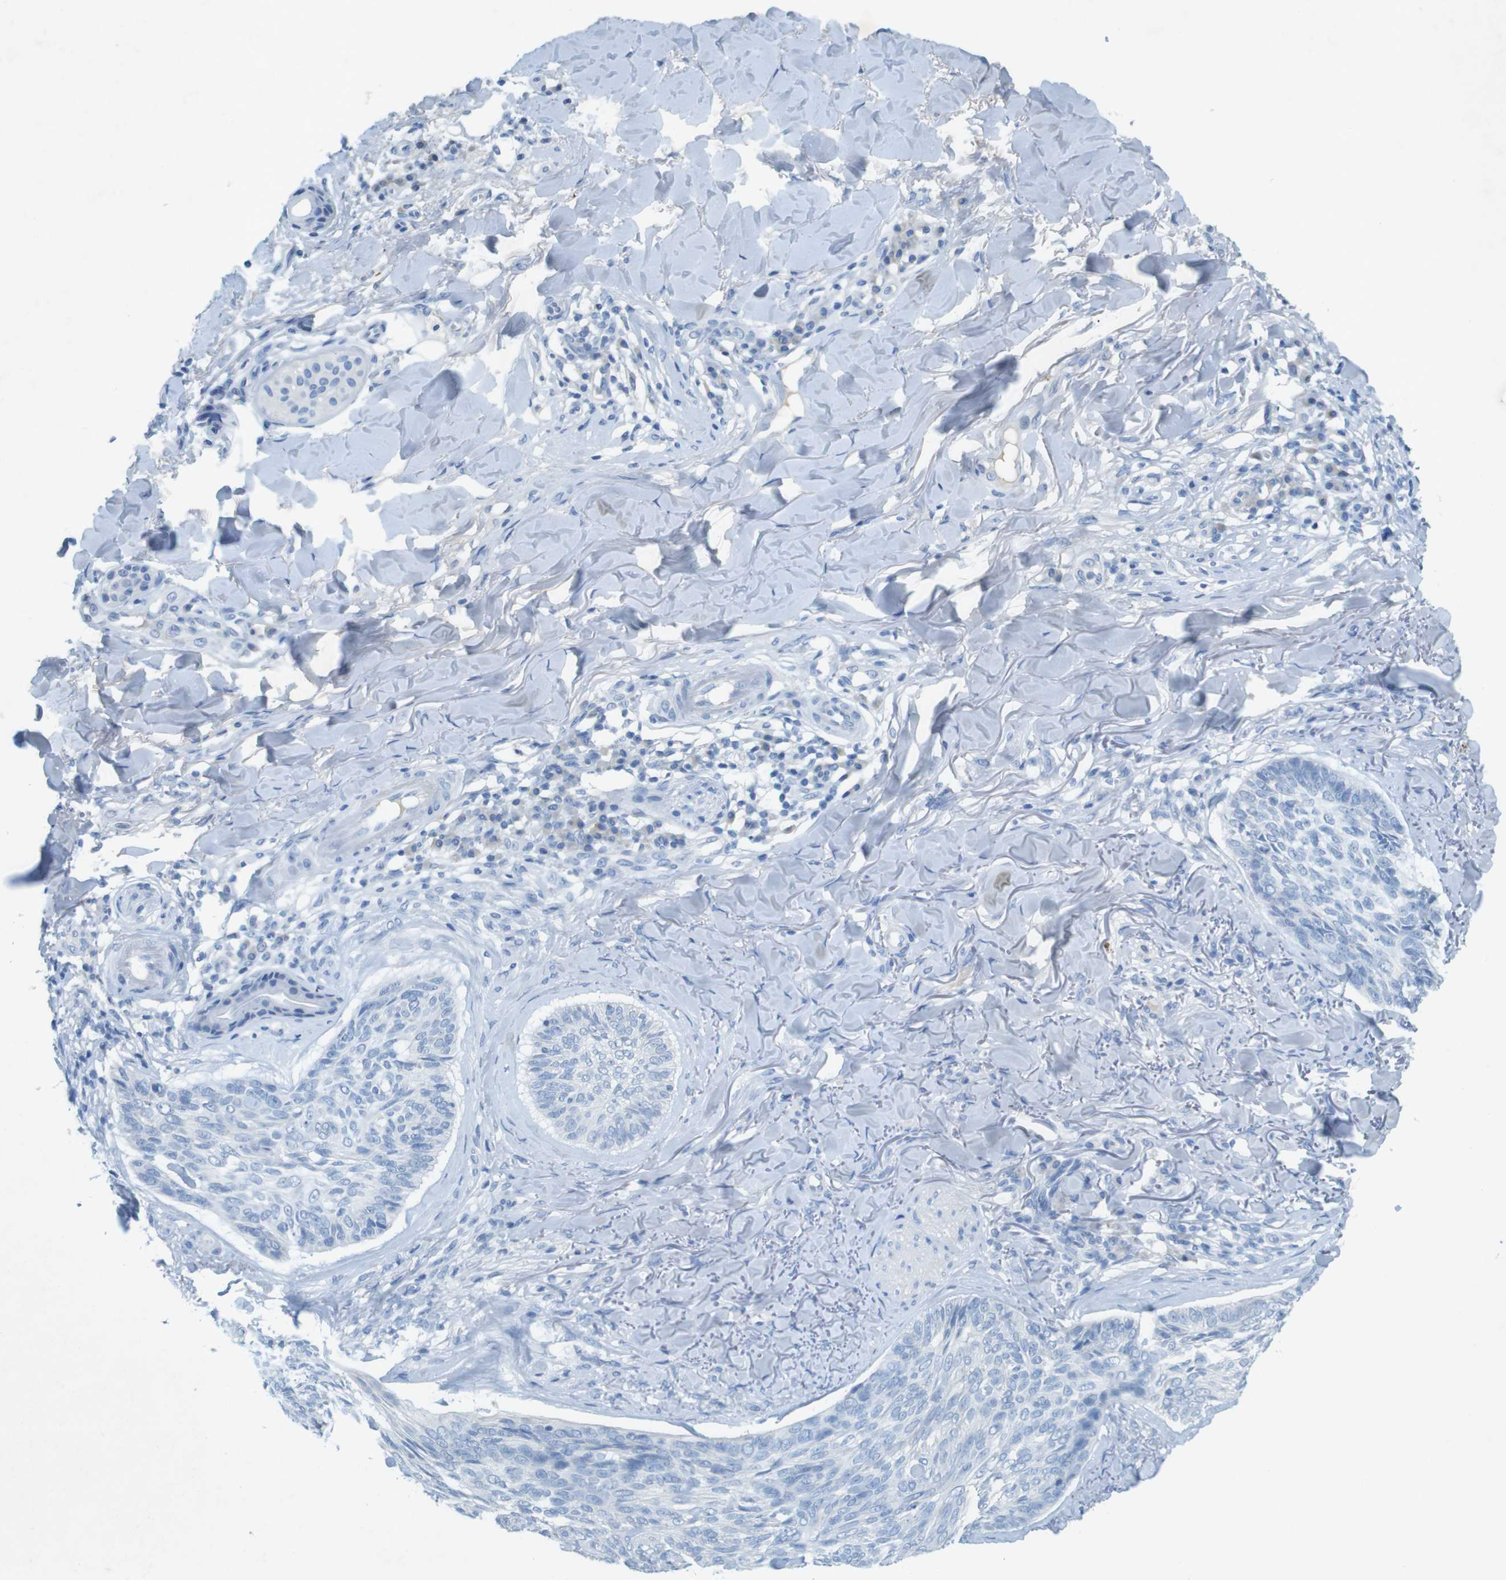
{"staining": {"intensity": "negative", "quantity": "none", "location": "none"}, "tissue": "skin cancer", "cell_type": "Tumor cells", "image_type": "cancer", "snomed": [{"axis": "morphology", "description": "Basal cell carcinoma"}, {"axis": "topography", "description": "Skin"}], "caption": "Immunohistochemistry (IHC) photomicrograph of basal cell carcinoma (skin) stained for a protein (brown), which displays no expression in tumor cells. Nuclei are stained in blue.", "gene": "CD320", "patient": {"sex": "male", "age": 43}}